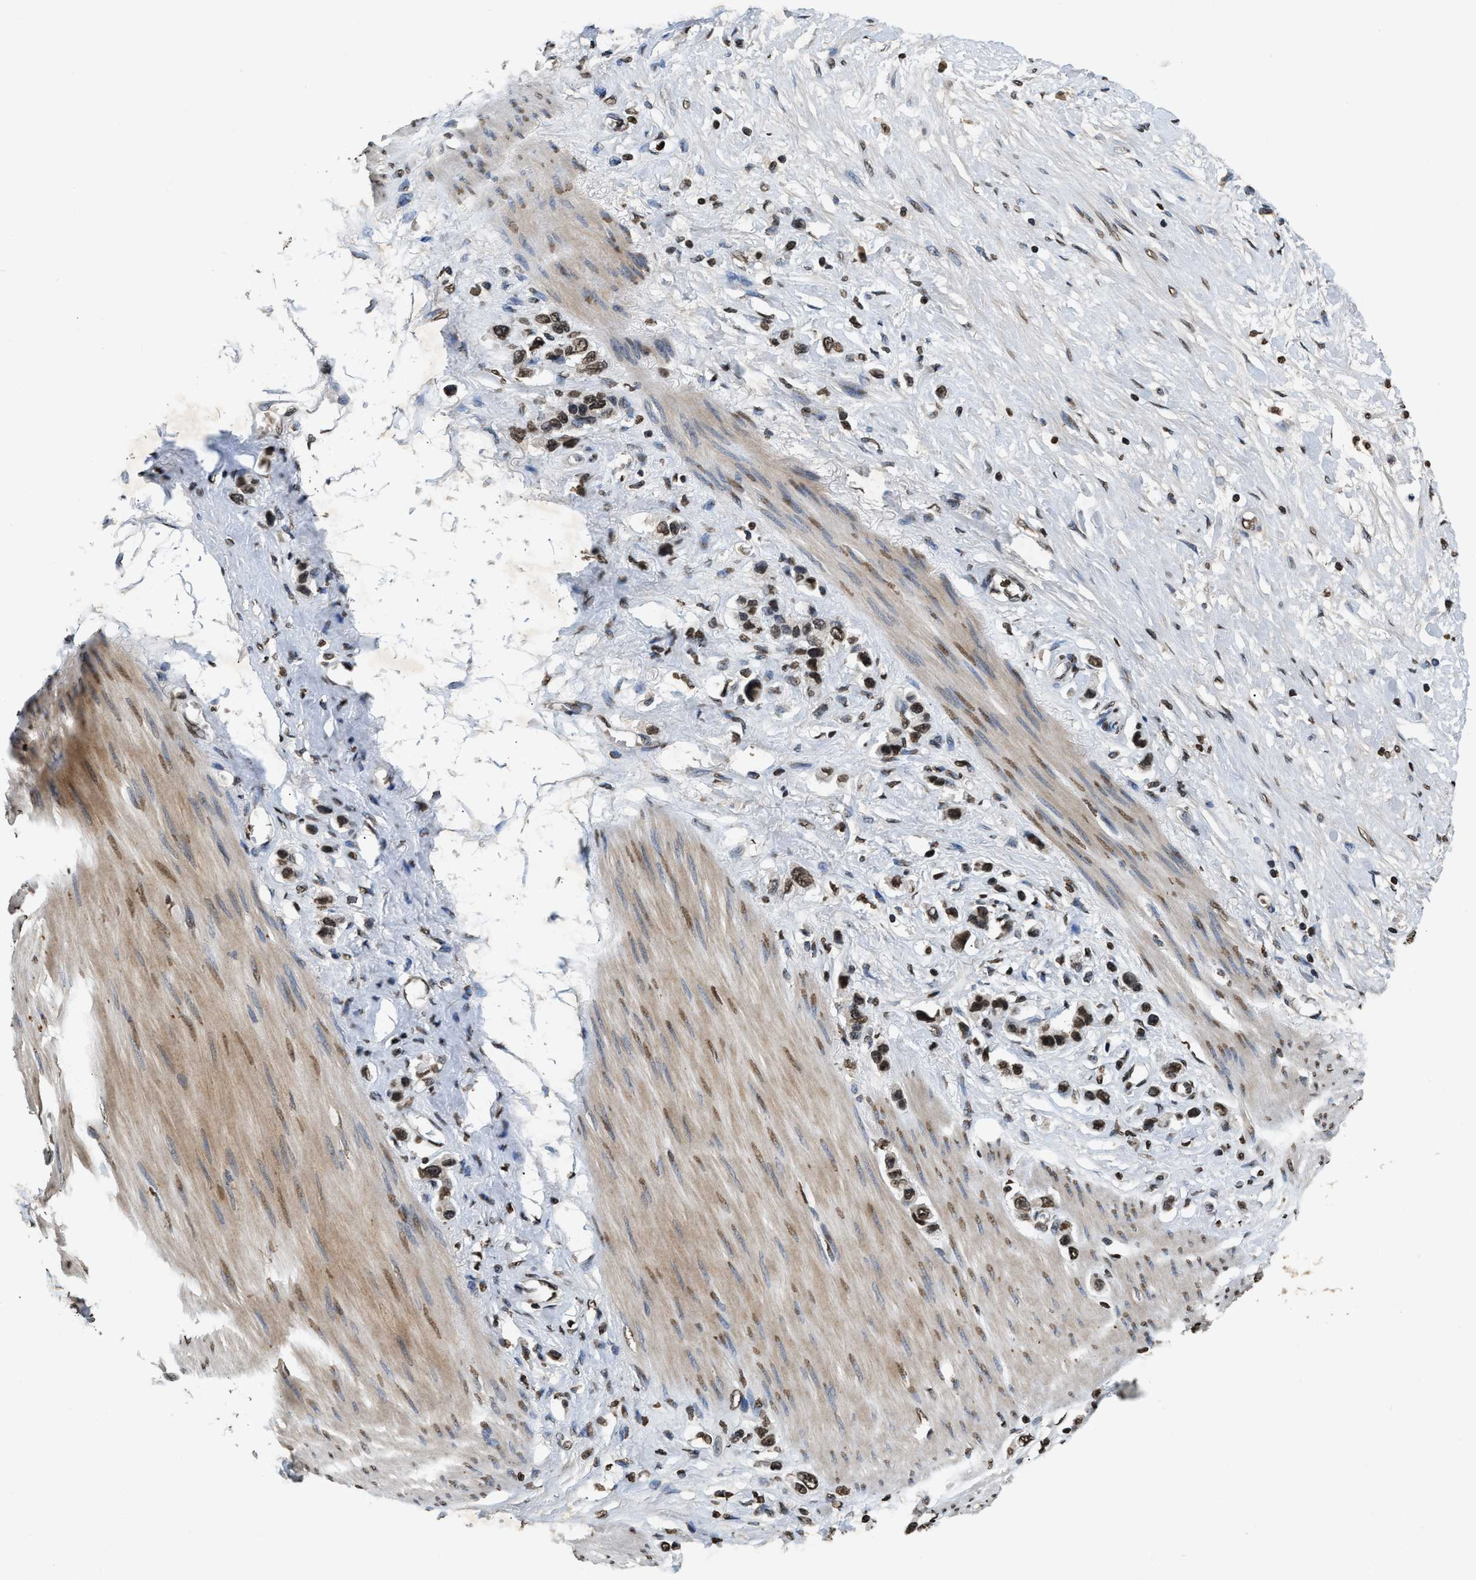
{"staining": {"intensity": "moderate", "quantity": ">75%", "location": "nuclear"}, "tissue": "stomach cancer", "cell_type": "Tumor cells", "image_type": "cancer", "snomed": [{"axis": "morphology", "description": "Adenocarcinoma, NOS"}, {"axis": "topography", "description": "Stomach"}], "caption": "This image displays immunohistochemistry (IHC) staining of human stomach adenocarcinoma, with medium moderate nuclear staining in about >75% of tumor cells.", "gene": "DNASE1L3", "patient": {"sex": "female", "age": 65}}